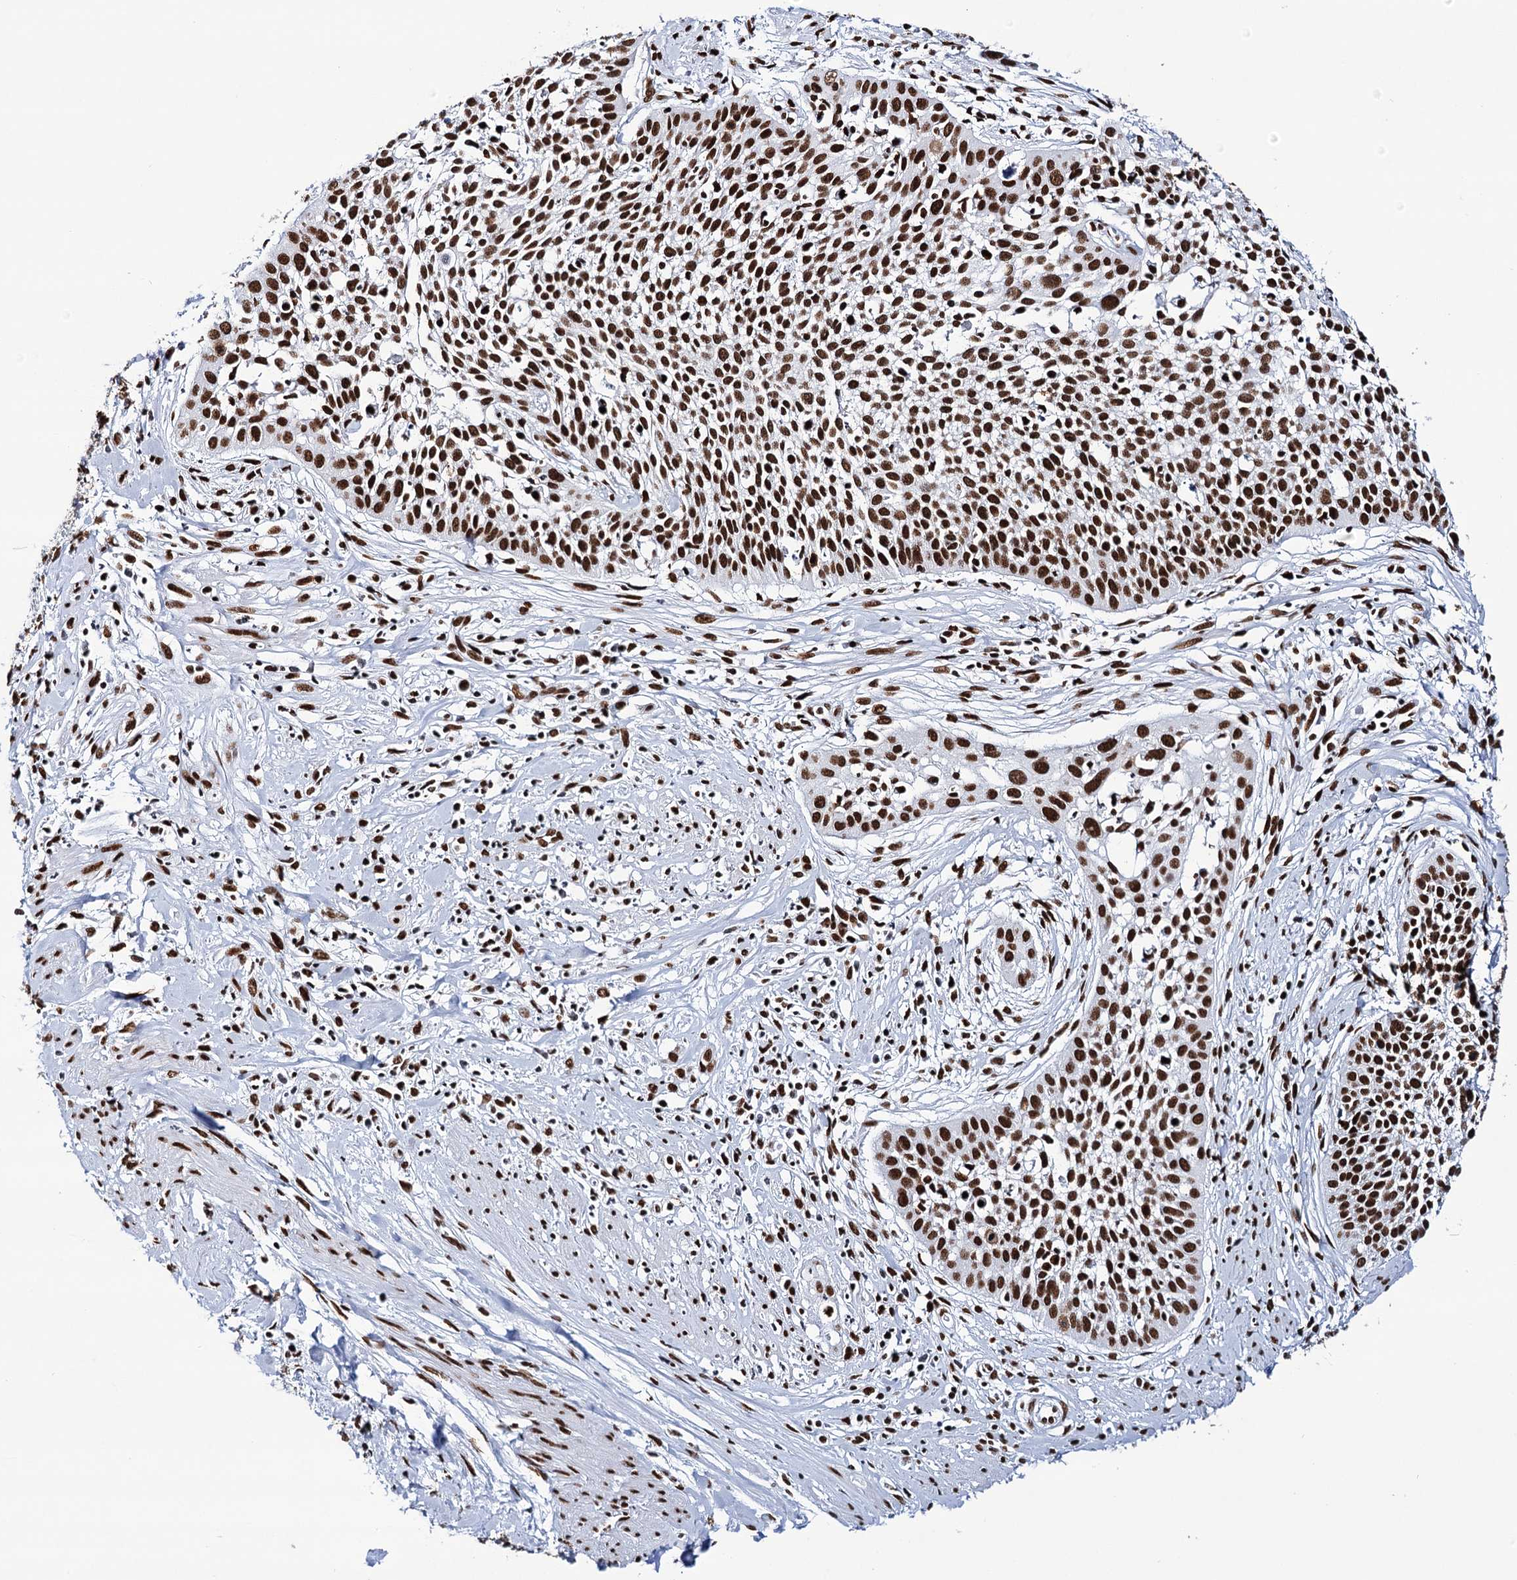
{"staining": {"intensity": "strong", "quantity": ">75%", "location": "nuclear"}, "tissue": "cervical cancer", "cell_type": "Tumor cells", "image_type": "cancer", "snomed": [{"axis": "morphology", "description": "Squamous cell carcinoma, NOS"}, {"axis": "topography", "description": "Cervix"}], "caption": "Tumor cells demonstrate high levels of strong nuclear staining in approximately >75% of cells in human cervical cancer (squamous cell carcinoma).", "gene": "MATR3", "patient": {"sex": "female", "age": 34}}